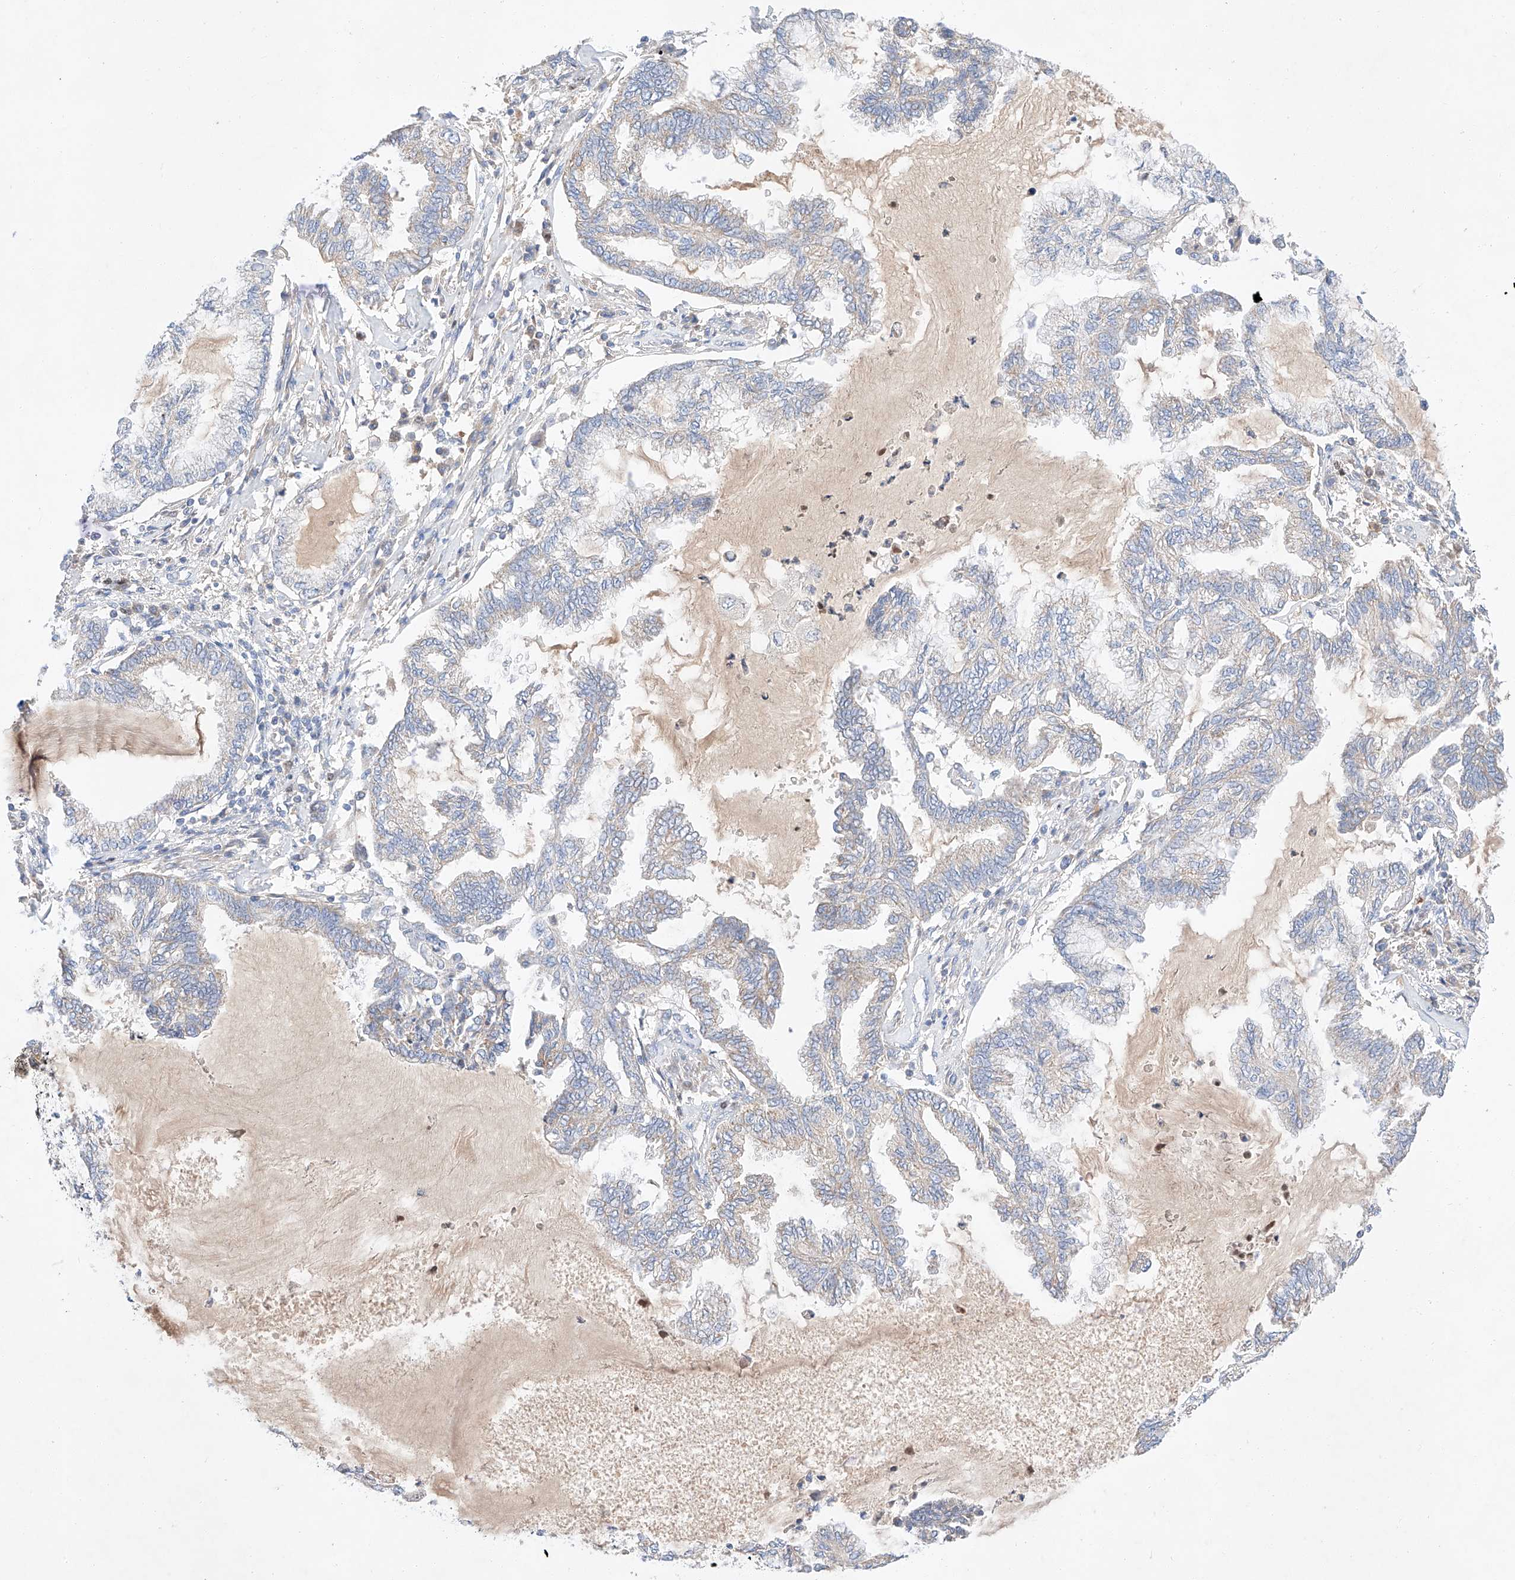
{"staining": {"intensity": "negative", "quantity": "none", "location": "none"}, "tissue": "endometrial cancer", "cell_type": "Tumor cells", "image_type": "cancer", "snomed": [{"axis": "morphology", "description": "Adenocarcinoma, NOS"}, {"axis": "topography", "description": "Endometrium"}], "caption": "A micrograph of endometrial cancer stained for a protein reveals no brown staining in tumor cells.", "gene": "C6orf118", "patient": {"sex": "female", "age": 86}}